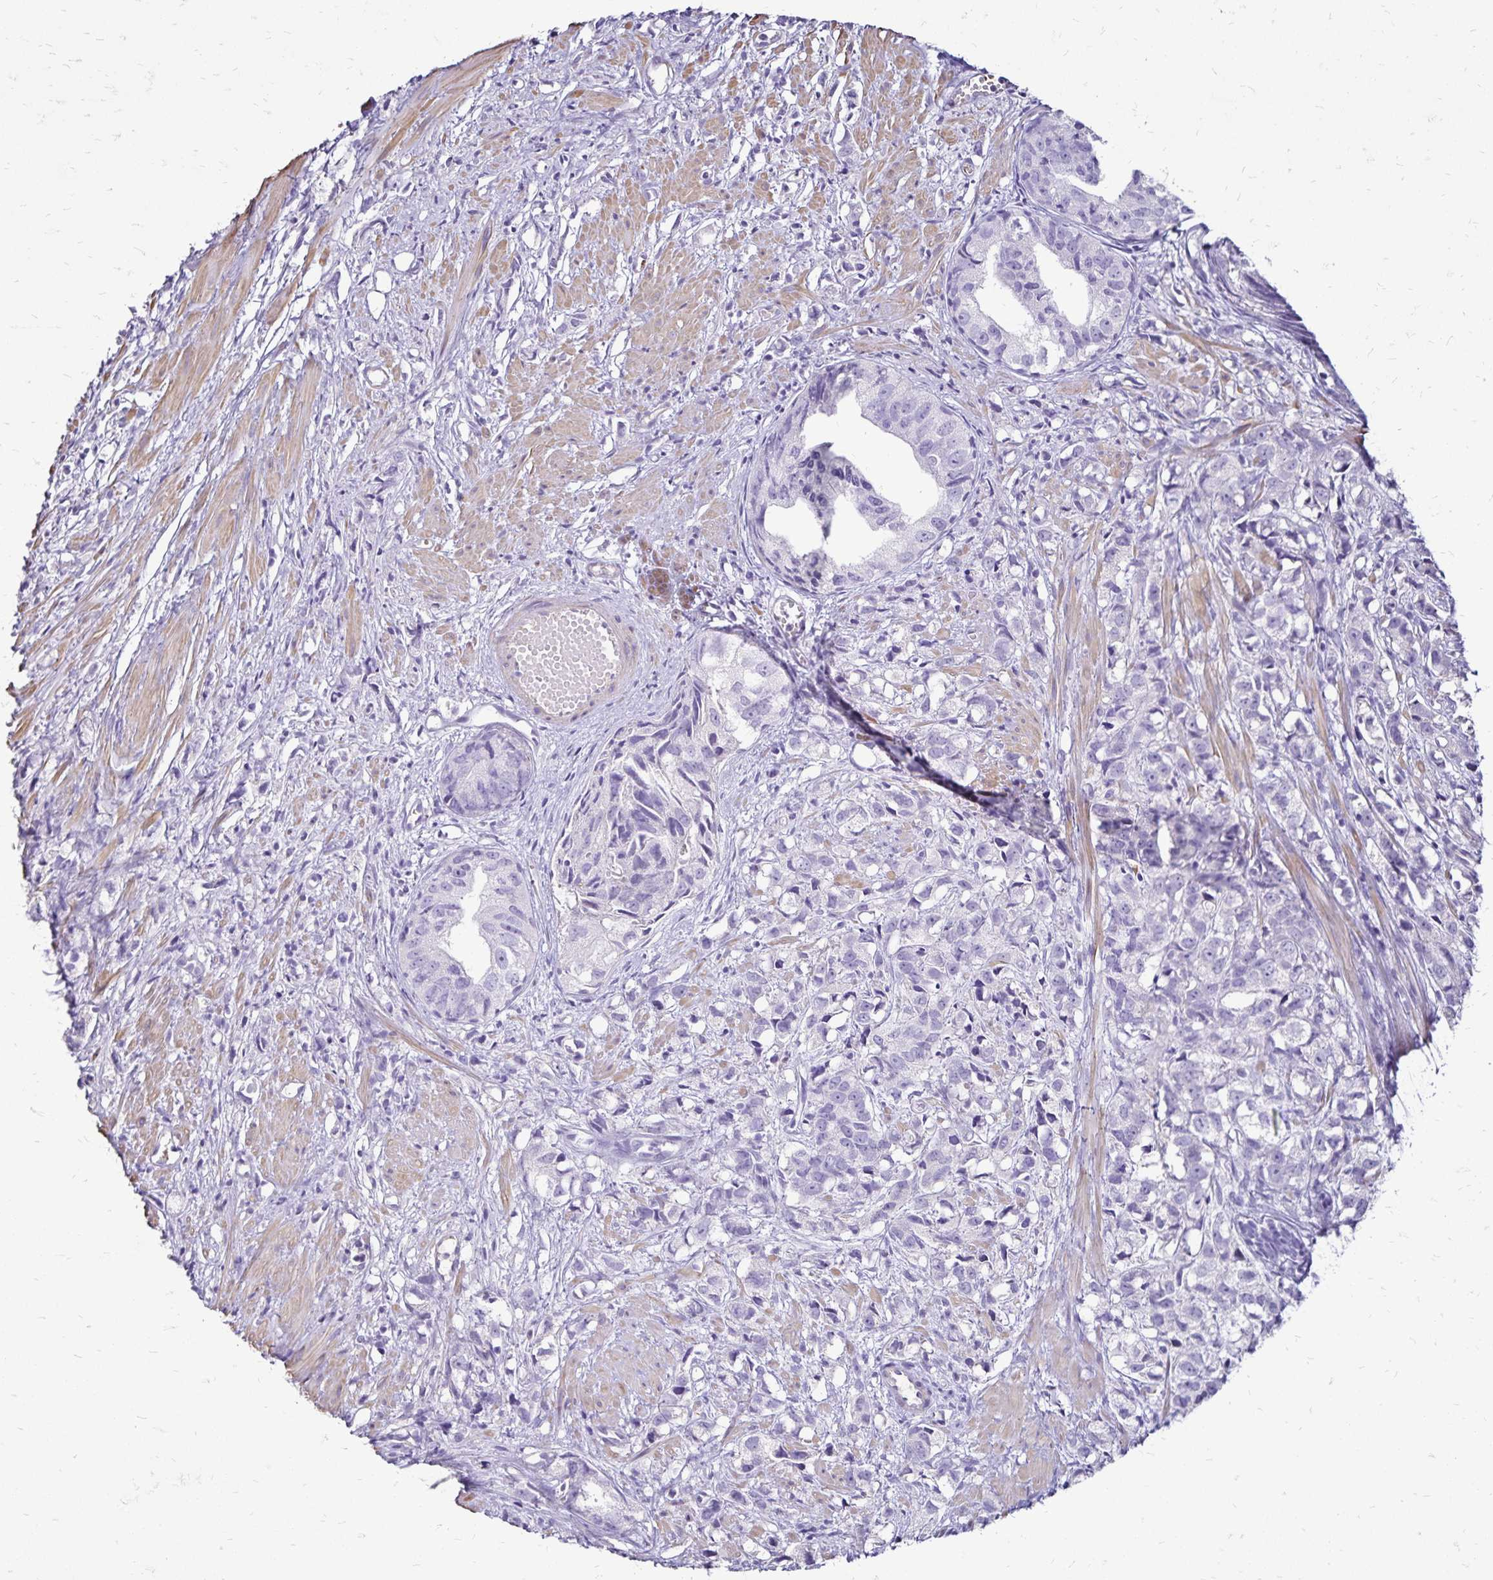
{"staining": {"intensity": "negative", "quantity": "none", "location": "none"}, "tissue": "prostate cancer", "cell_type": "Tumor cells", "image_type": "cancer", "snomed": [{"axis": "morphology", "description": "Adenocarcinoma, High grade"}, {"axis": "topography", "description": "Prostate"}], "caption": "High magnification brightfield microscopy of prostate adenocarcinoma (high-grade) stained with DAB (3,3'-diaminobenzidine) (brown) and counterstained with hematoxylin (blue): tumor cells show no significant expression.", "gene": "KISS1", "patient": {"sex": "male", "age": 58}}